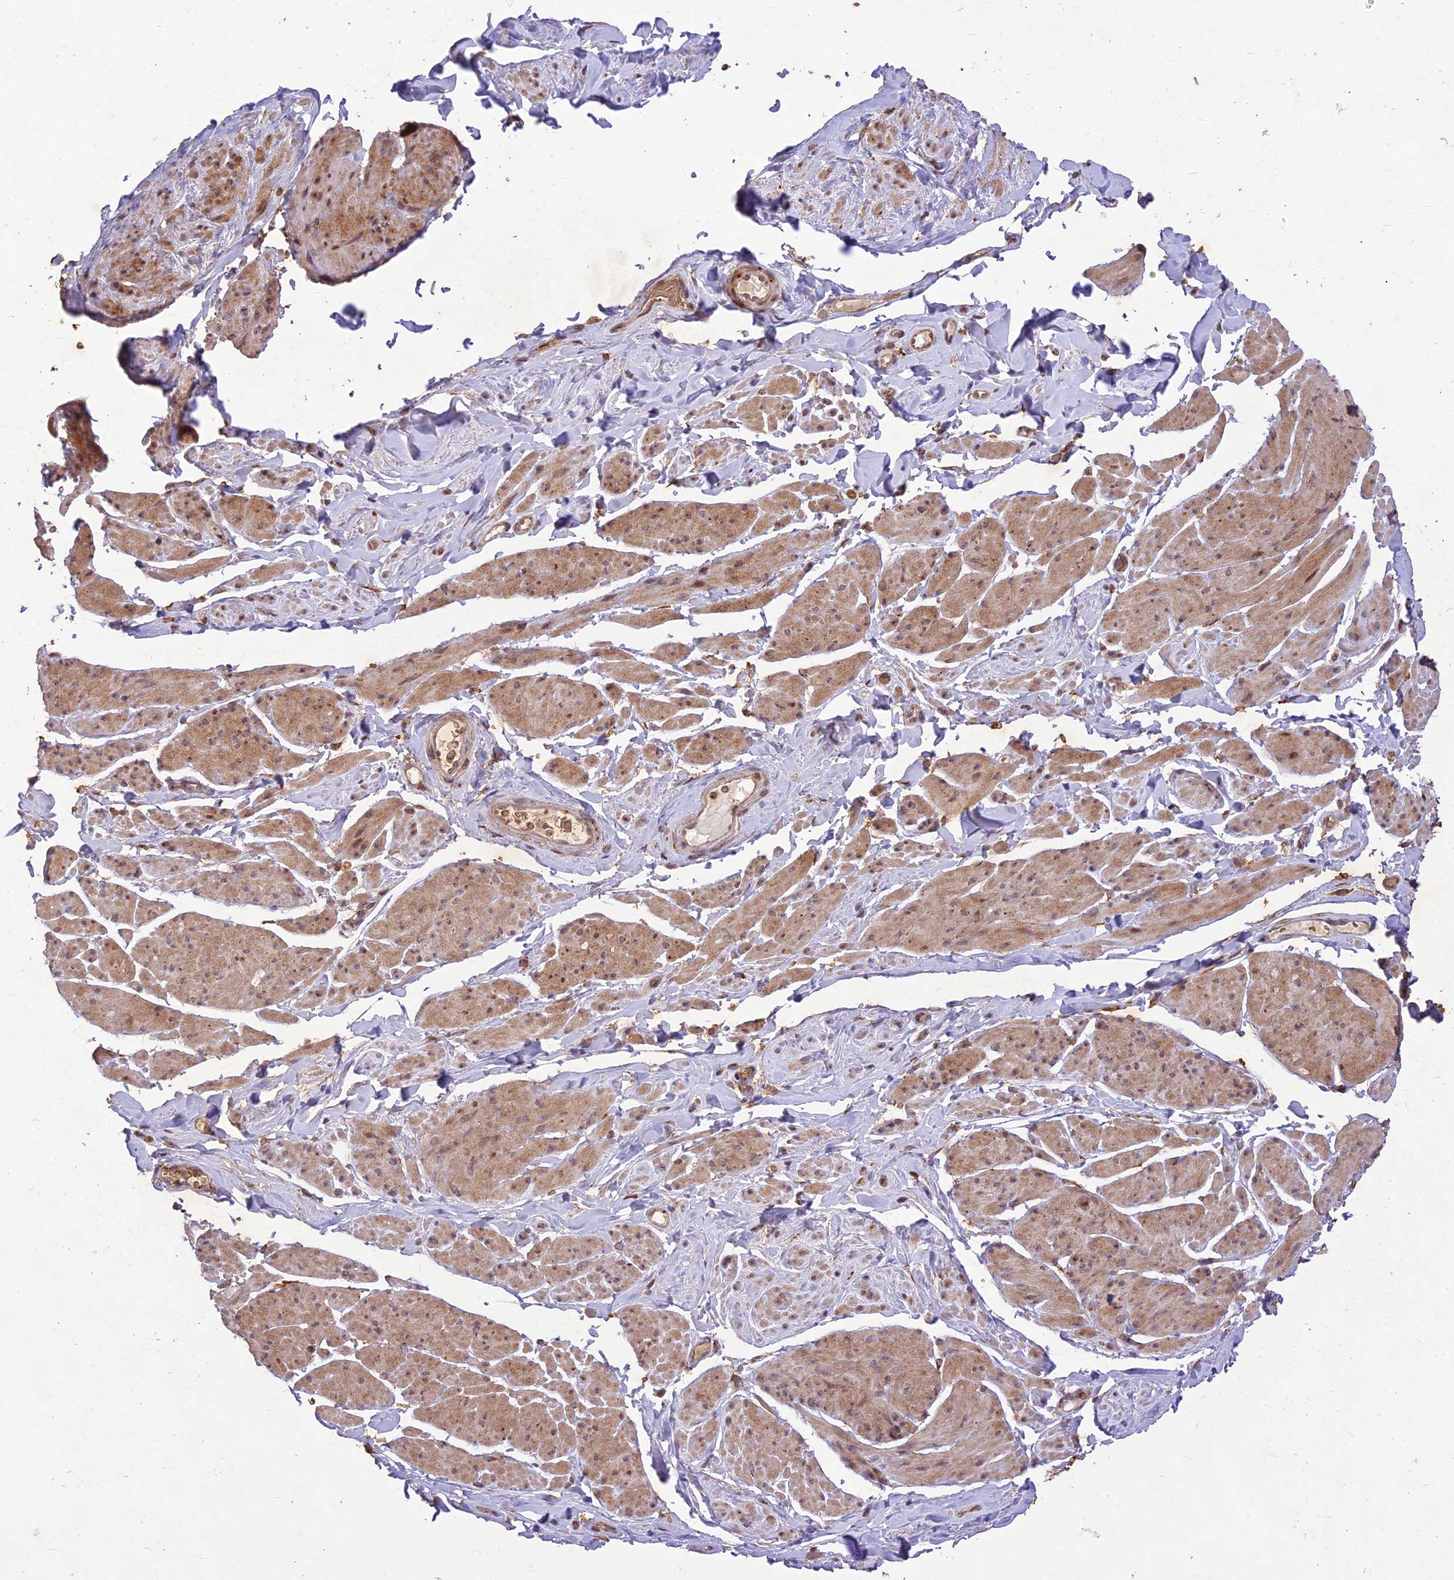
{"staining": {"intensity": "moderate", "quantity": "25%-75%", "location": "cytoplasmic/membranous"}, "tissue": "smooth muscle", "cell_type": "Smooth muscle cells", "image_type": "normal", "snomed": [{"axis": "morphology", "description": "Normal tissue, NOS"}, {"axis": "topography", "description": "Smooth muscle"}, {"axis": "topography", "description": "Peripheral nerve tissue"}], "caption": "A medium amount of moderate cytoplasmic/membranous expression is appreciated in about 25%-75% of smooth muscle cells in normal smooth muscle.", "gene": "PPP1R11", "patient": {"sex": "male", "age": 69}}